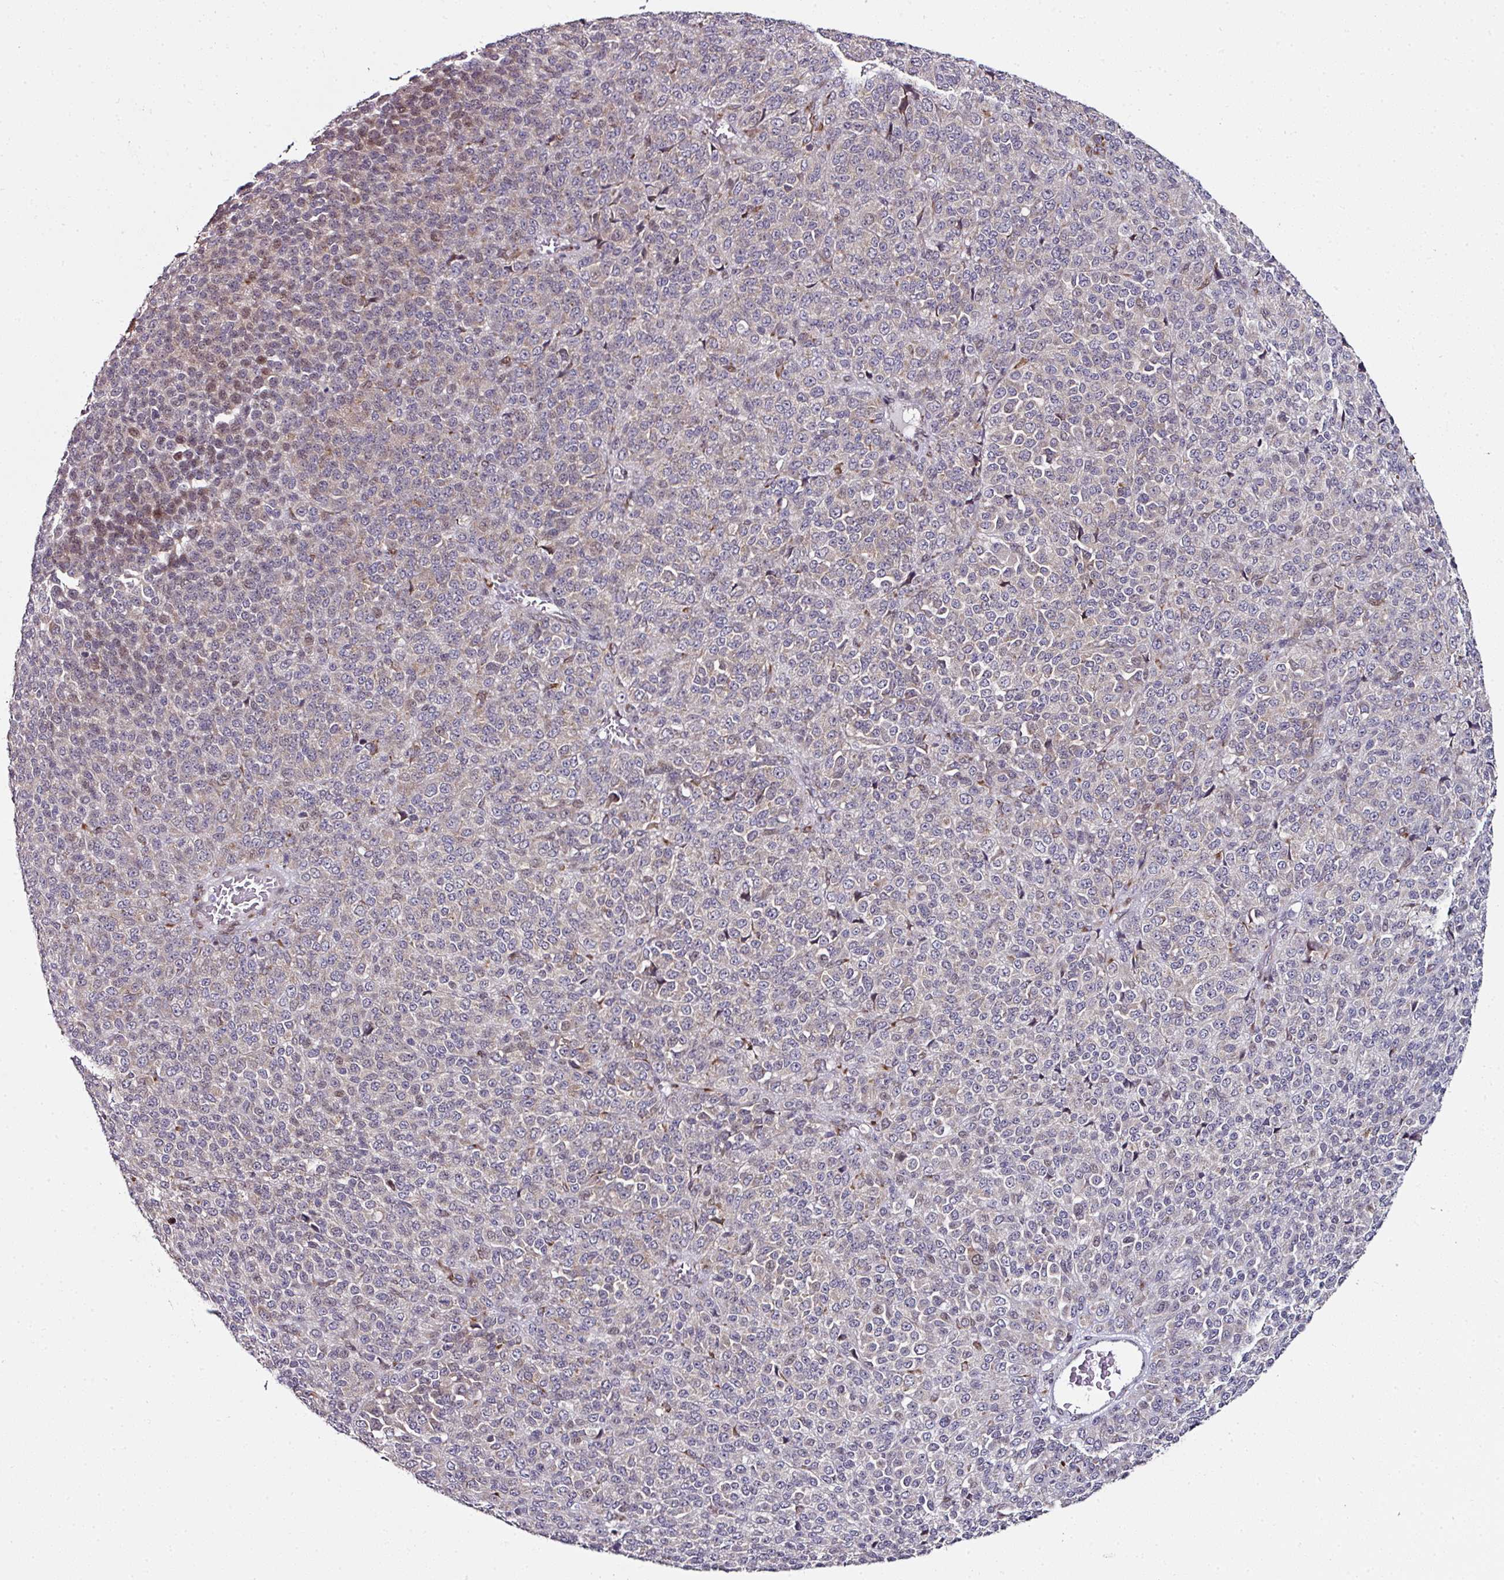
{"staining": {"intensity": "weak", "quantity": "<25%", "location": "nuclear"}, "tissue": "melanoma", "cell_type": "Tumor cells", "image_type": "cancer", "snomed": [{"axis": "morphology", "description": "Malignant melanoma, Metastatic site"}, {"axis": "topography", "description": "Brain"}], "caption": "A high-resolution photomicrograph shows immunohistochemistry staining of melanoma, which demonstrates no significant expression in tumor cells.", "gene": "APOLD1", "patient": {"sex": "female", "age": 56}}